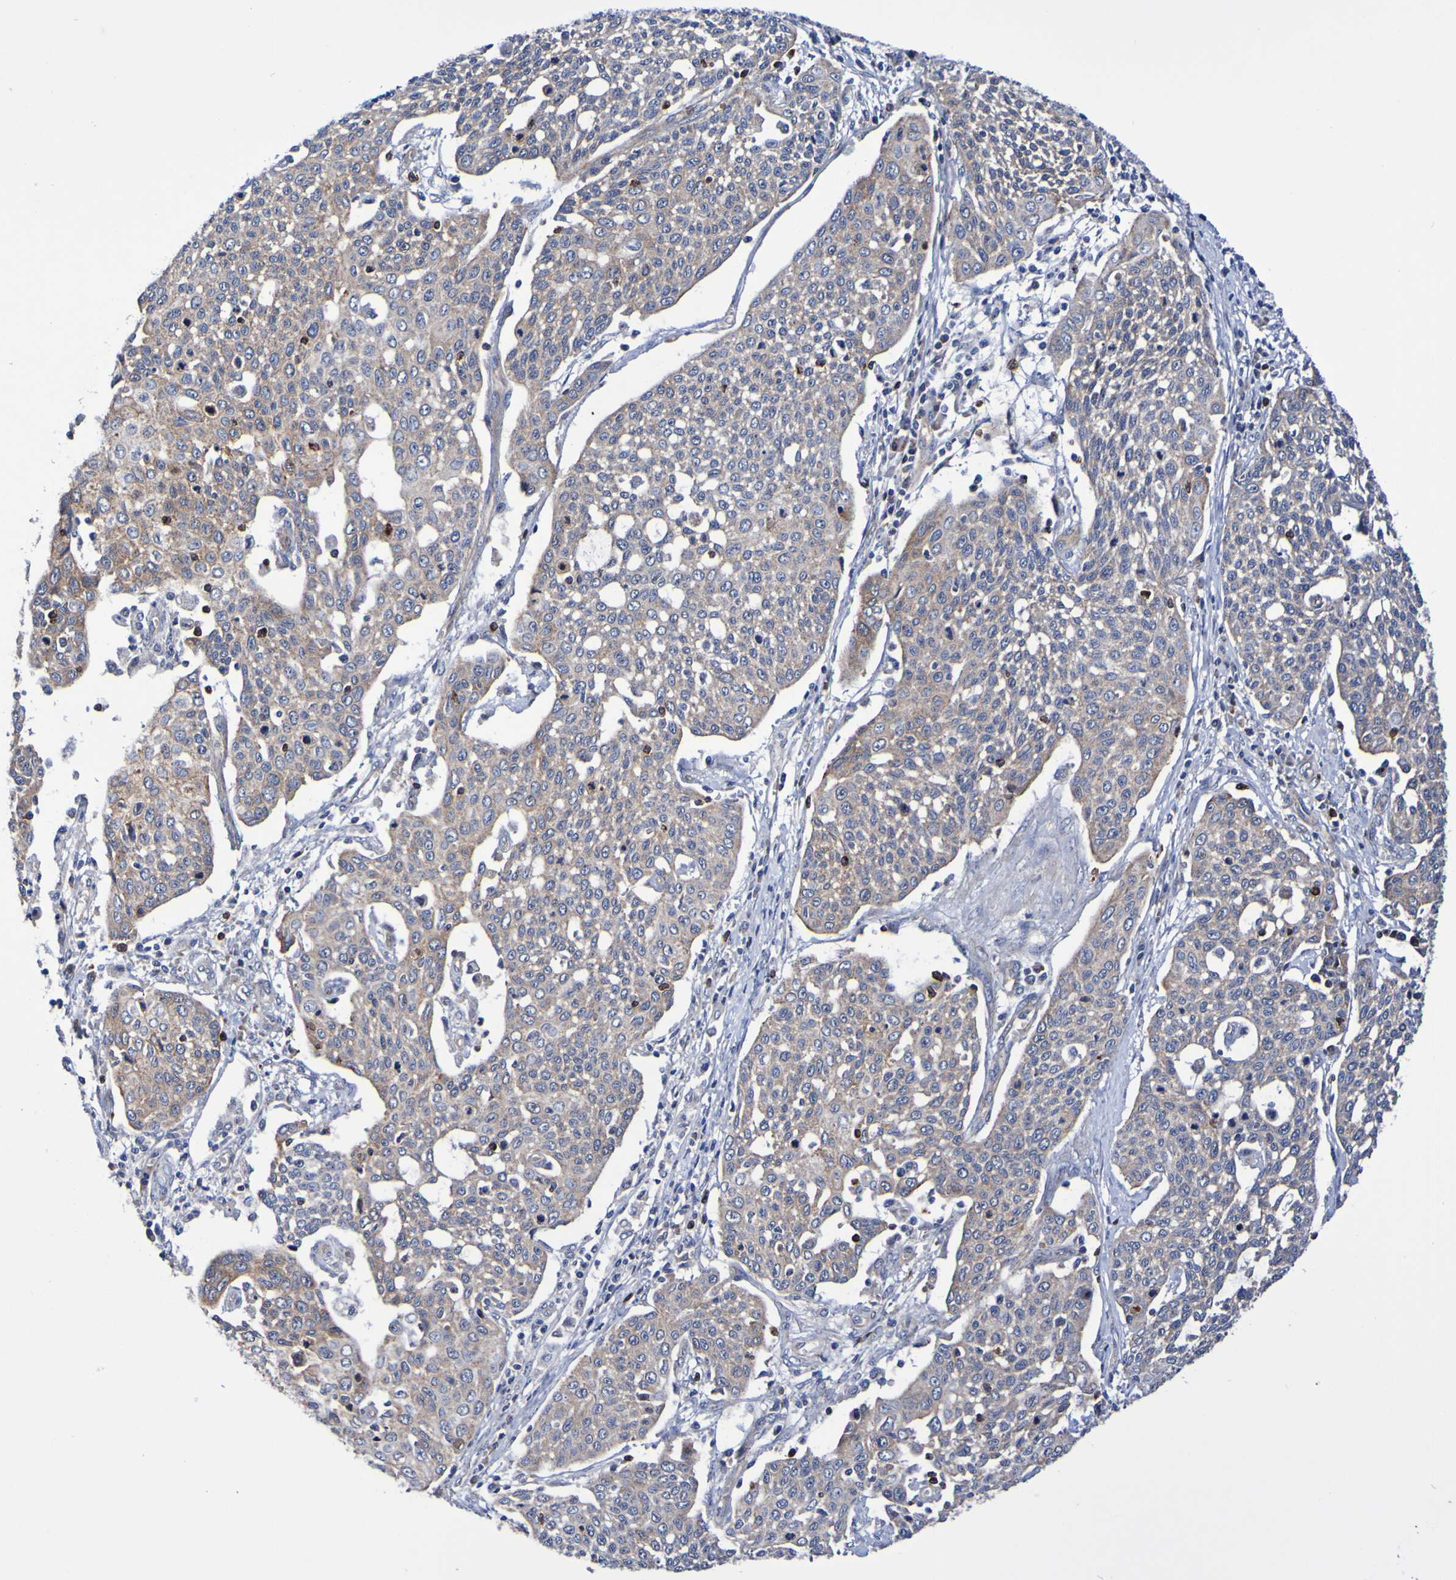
{"staining": {"intensity": "weak", "quantity": ">75%", "location": "cytoplasmic/membranous"}, "tissue": "cervical cancer", "cell_type": "Tumor cells", "image_type": "cancer", "snomed": [{"axis": "morphology", "description": "Squamous cell carcinoma, NOS"}, {"axis": "topography", "description": "Cervix"}], "caption": "Squamous cell carcinoma (cervical) stained for a protein (brown) demonstrates weak cytoplasmic/membranous positive positivity in approximately >75% of tumor cells.", "gene": "GJB1", "patient": {"sex": "female", "age": 34}}